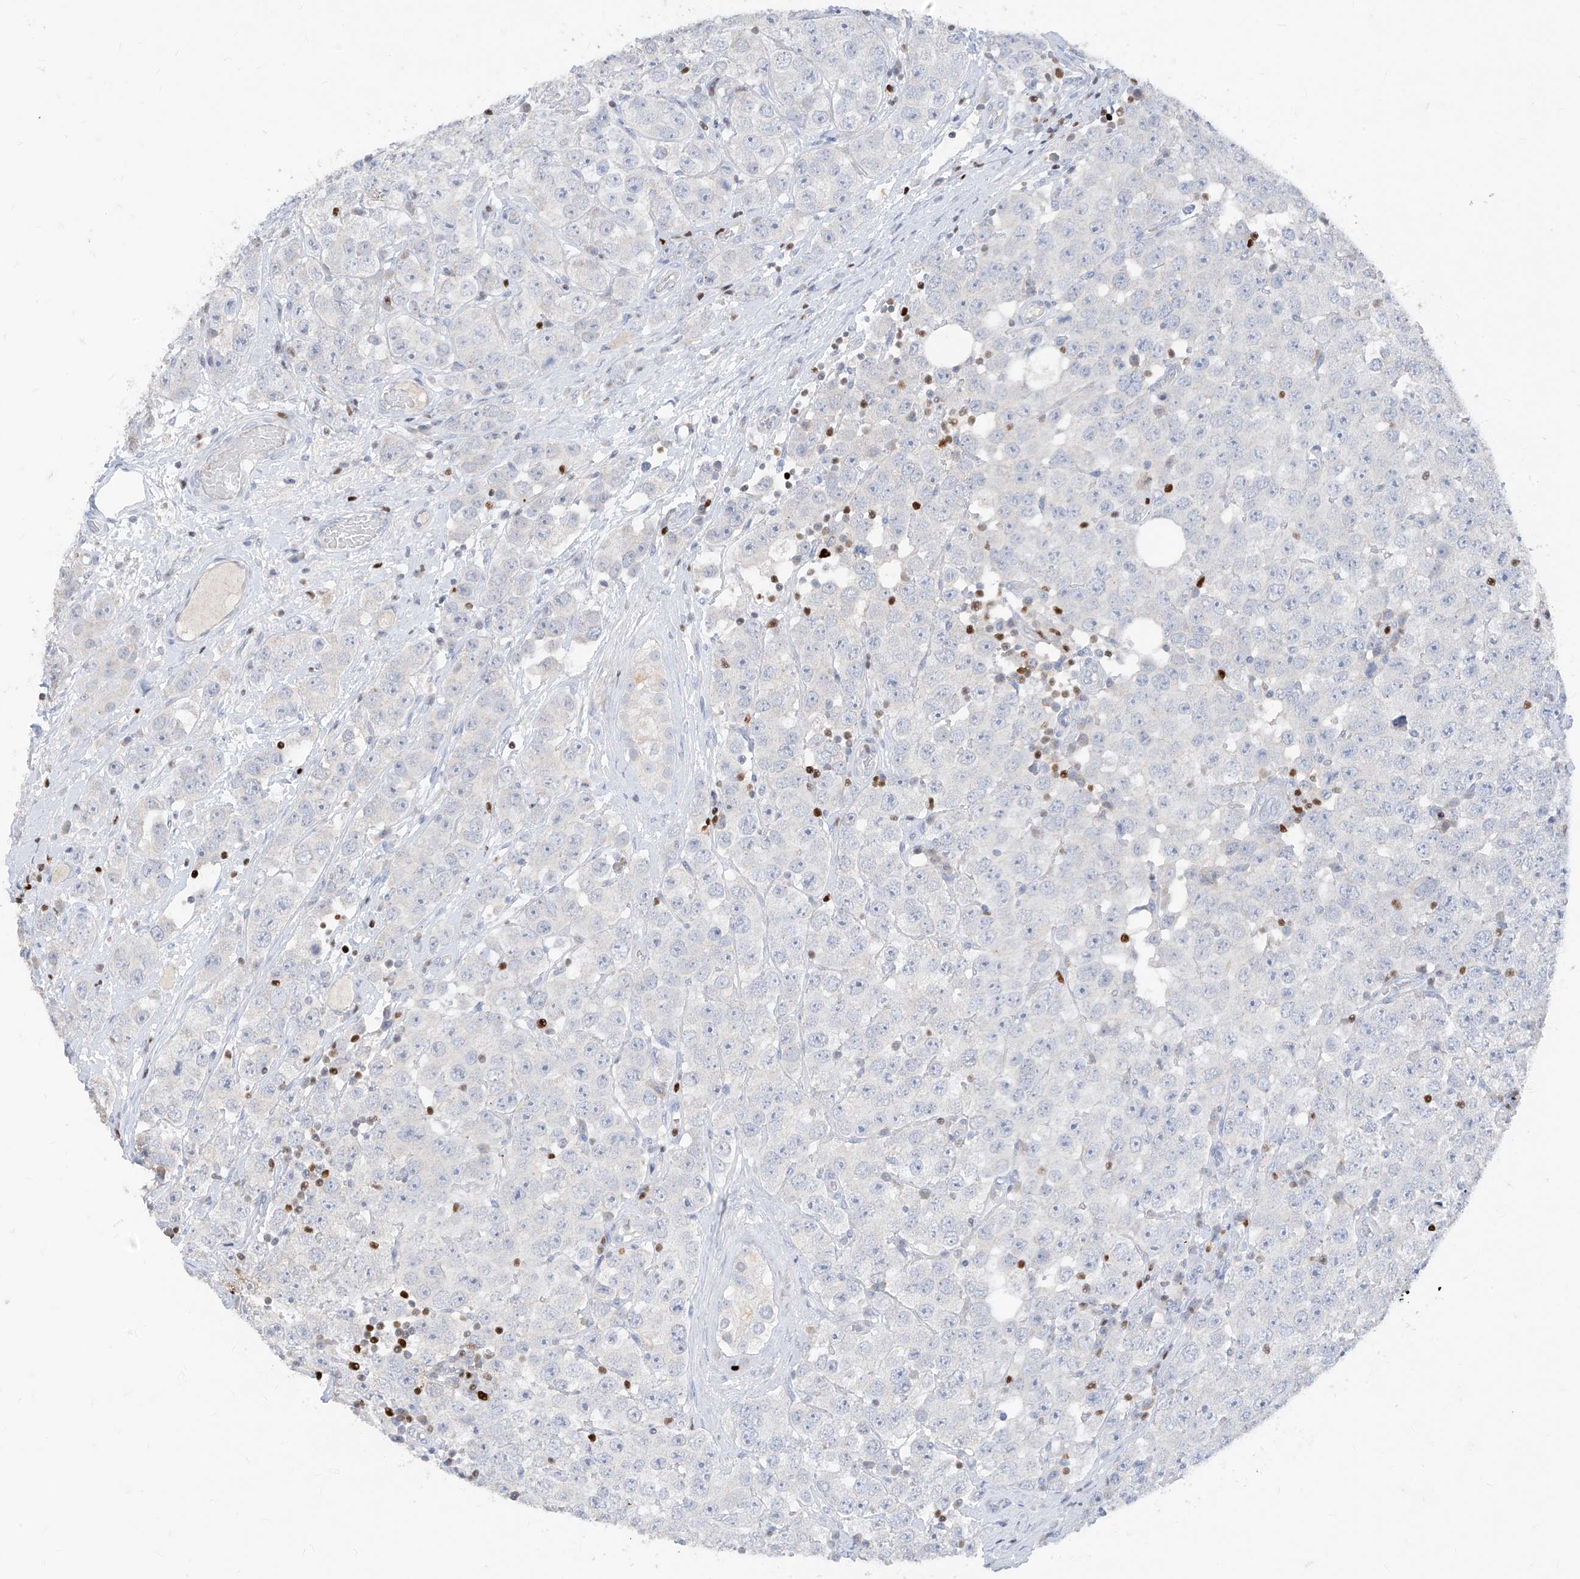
{"staining": {"intensity": "negative", "quantity": "none", "location": "none"}, "tissue": "testis cancer", "cell_type": "Tumor cells", "image_type": "cancer", "snomed": [{"axis": "morphology", "description": "Seminoma, NOS"}, {"axis": "topography", "description": "Testis"}], "caption": "Testis seminoma stained for a protein using immunohistochemistry (IHC) demonstrates no staining tumor cells.", "gene": "TBX21", "patient": {"sex": "male", "age": 28}}